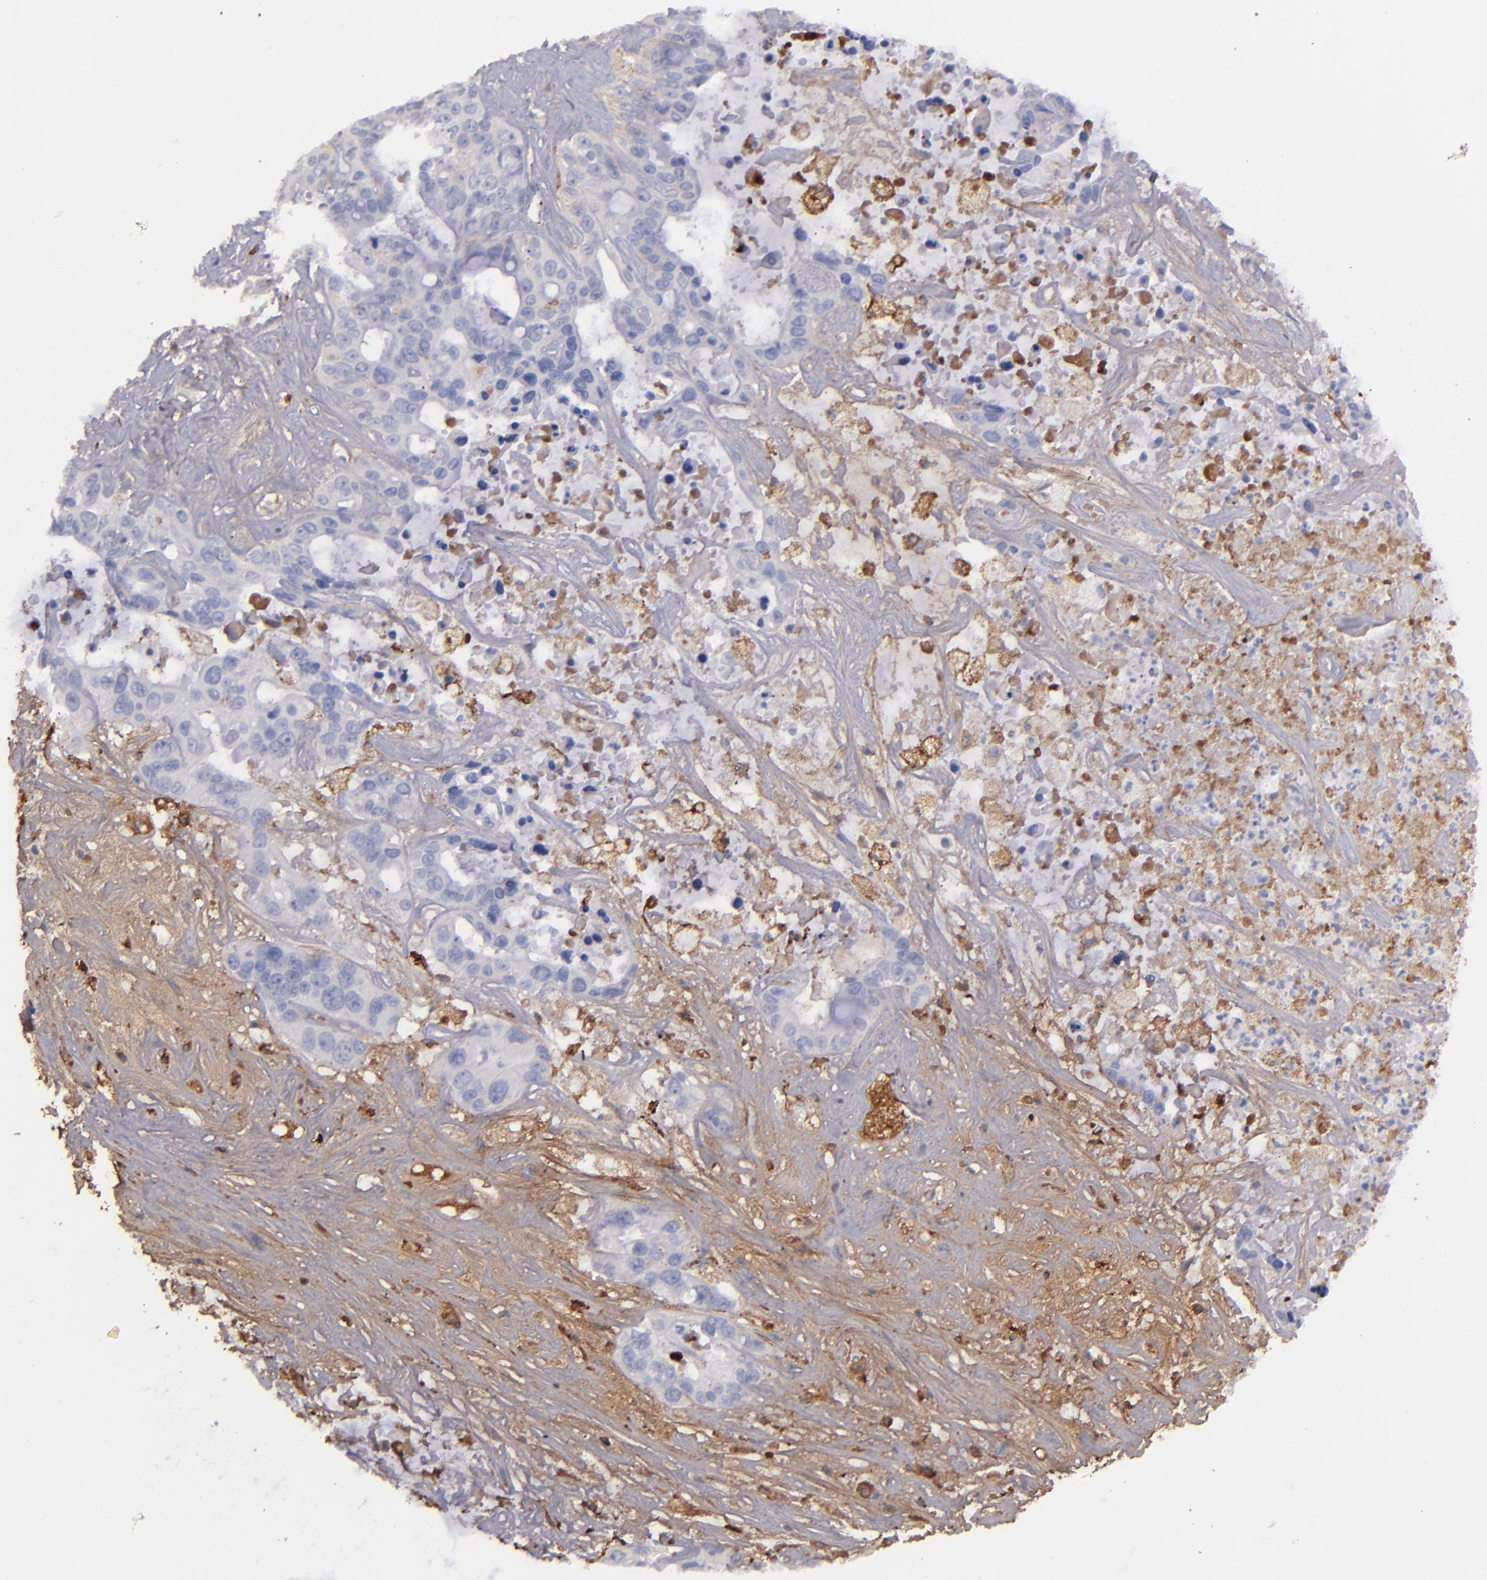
{"staining": {"intensity": "weak", "quantity": "<25%", "location": "cytoplasmic/membranous"}, "tissue": "liver cancer", "cell_type": "Tumor cells", "image_type": "cancer", "snomed": [{"axis": "morphology", "description": "Cholangiocarcinoma"}, {"axis": "topography", "description": "Liver"}], "caption": "High magnification brightfield microscopy of liver cholangiocarcinoma stained with DAB (3,3'-diaminobenzidine) (brown) and counterstained with hematoxylin (blue): tumor cells show no significant expression.", "gene": "C1QA", "patient": {"sex": "female", "age": 65}}